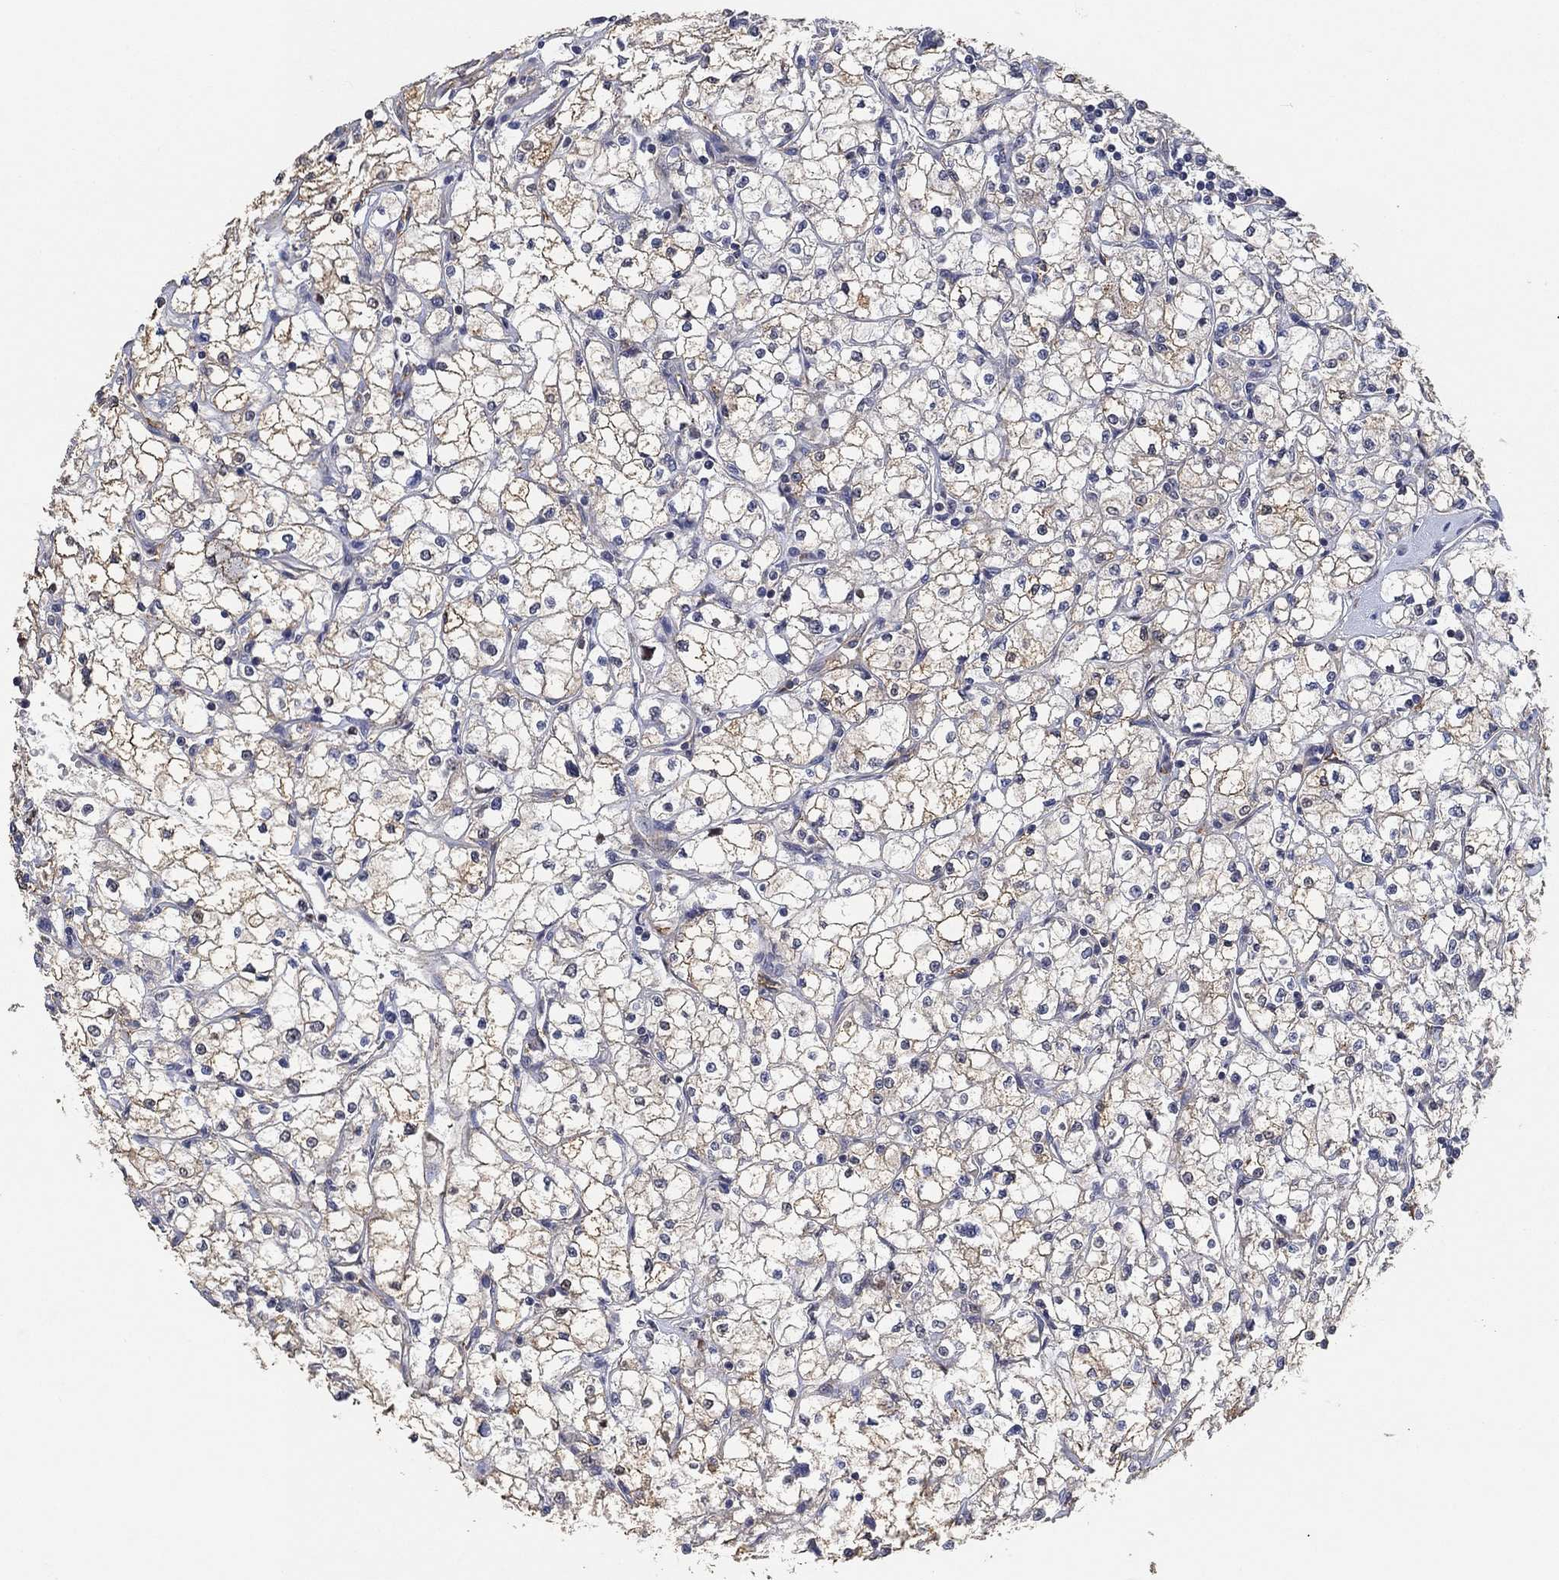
{"staining": {"intensity": "moderate", "quantity": "<25%", "location": "cytoplasmic/membranous"}, "tissue": "renal cancer", "cell_type": "Tumor cells", "image_type": "cancer", "snomed": [{"axis": "morphology", "description": "Adenocarcinoma, NOS"}, {"axis": "topography", "description": "Kidney"}], "caption": "Renal cancer (adenocarcinoma) tissue displays moderate cytoplasmic/membranous positivity in about <25% of tumor cells (DAB (3,3'-diaminobenzidine) = brown stain, brightfield microscopy at high magnification).", "gene": "CCDC43", "patient": {"sex": "male", "age": 67}}